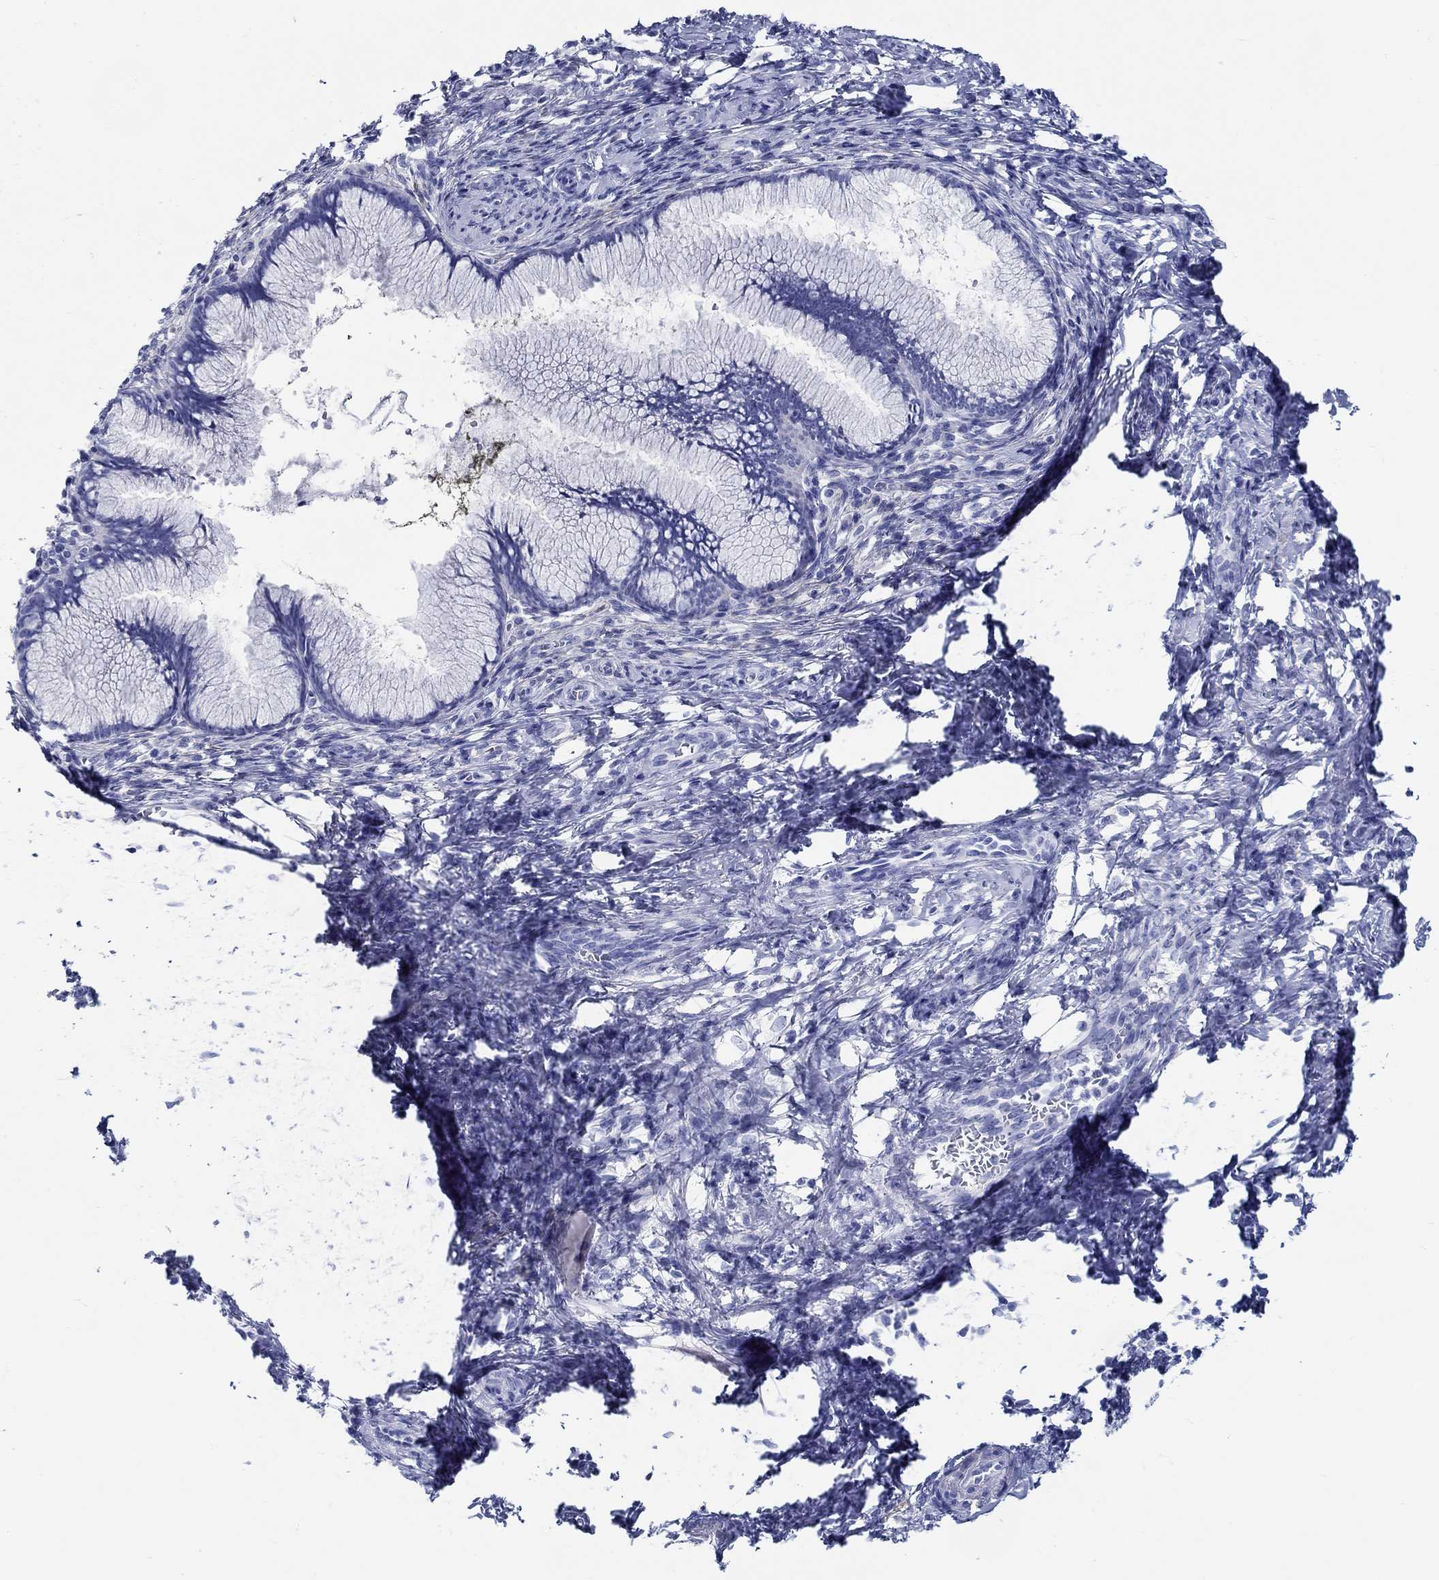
{"staining": {"intensity": "negative", "quantity": "none", "location": "none"}, "tissue": "cervical cancer", "cell_type": "Tumor cells", "image_type": "cancer", "snomed": [{"axis": "morphology", "description": "Squamous cell carcinoma, NOS"}, {"axis": "topography", "description": "Cervix"}], "caption": "A photomicrograph of human cervical cancer is negative for staining in tumor cells.", "gene": "FBXO2", "patient": {"sex": "female", "age": 54}}